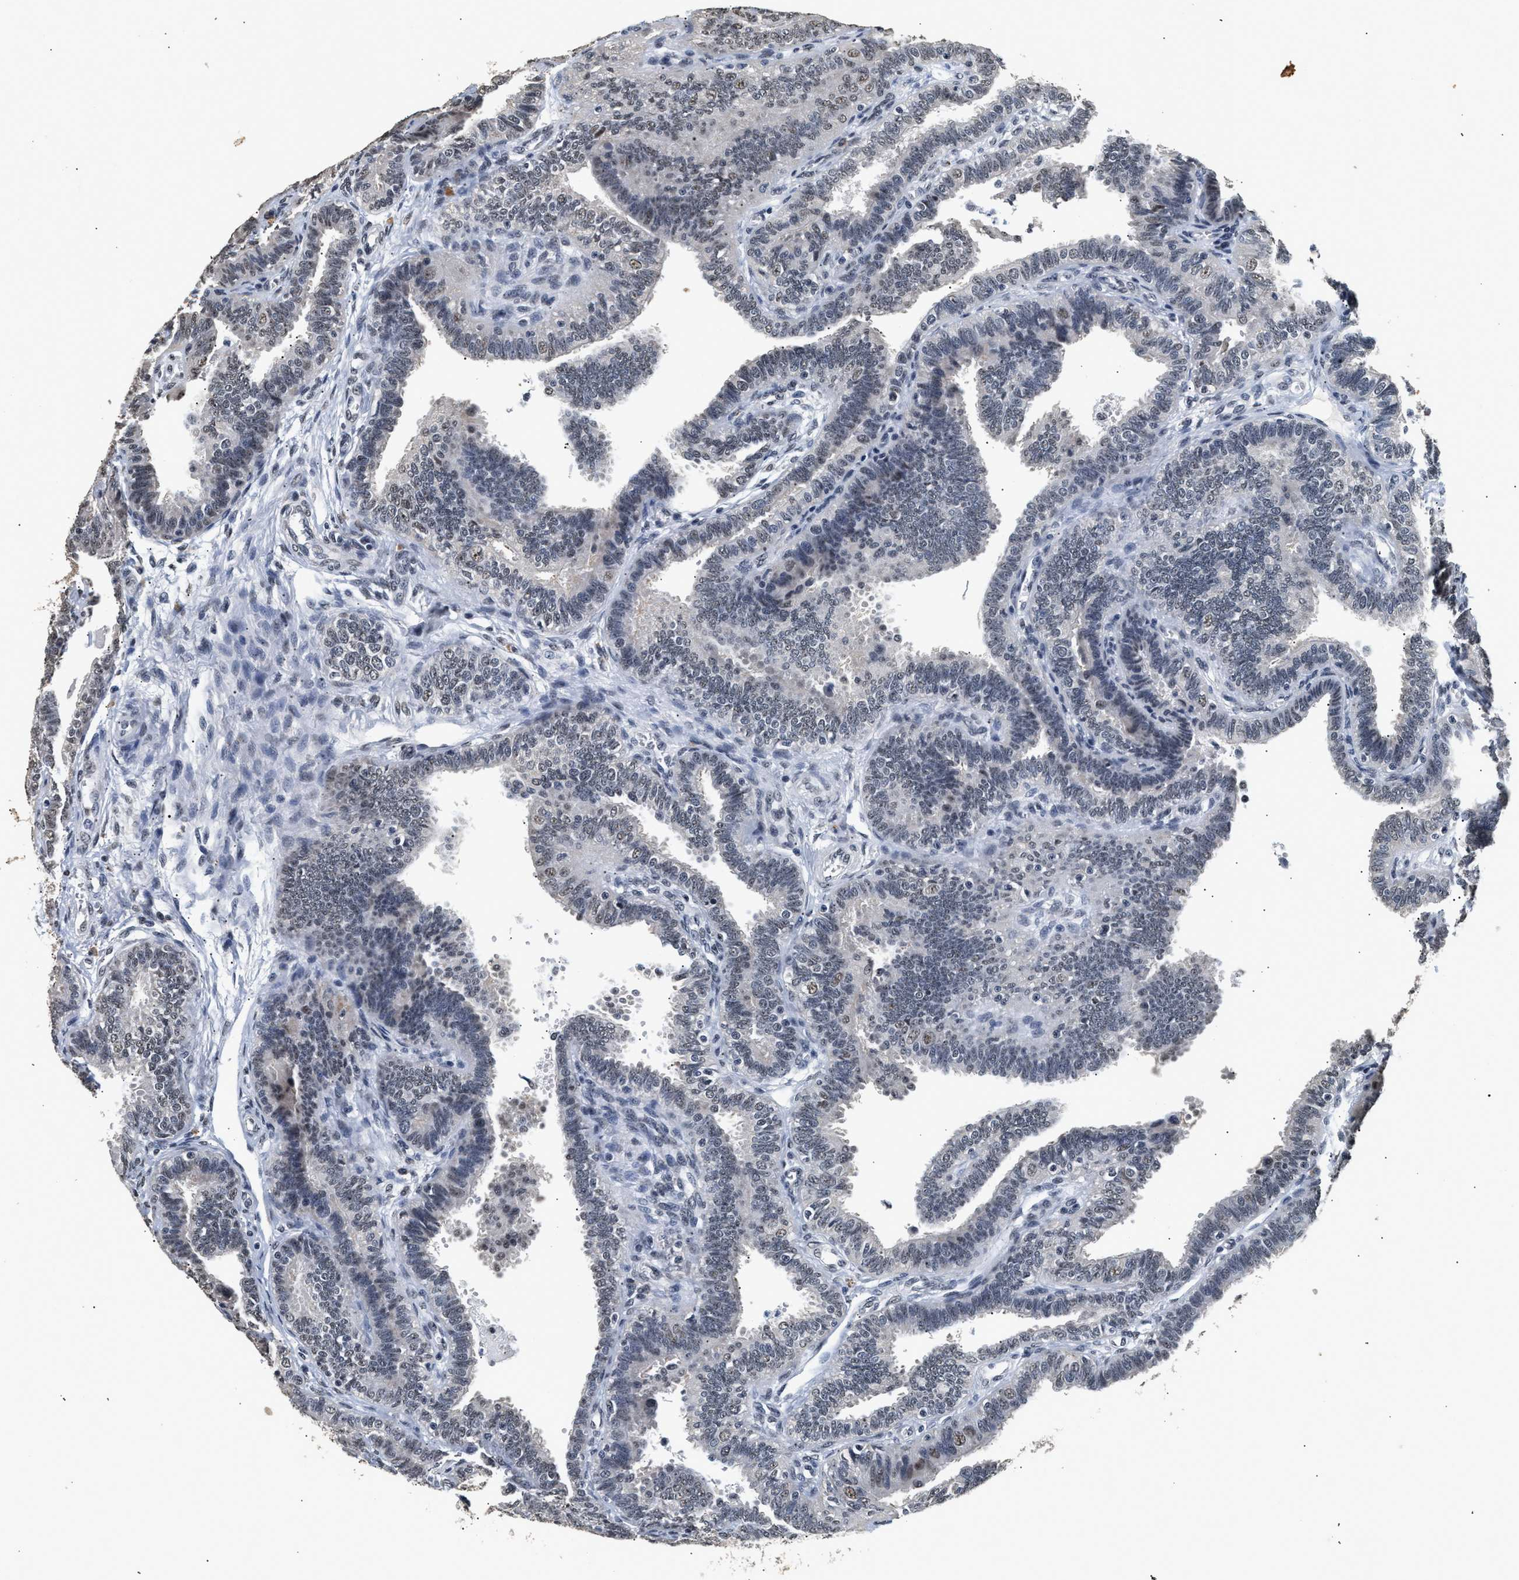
{"staining": {"intensity": "weak", "quantity": "<25%", "location": "nuclear"}, "tissue": "fallopian tube", "cell_type": "Glandular cells", "image_type": "normal", "snomed": [{"axis": "morphology", "description": "Normal tissue, NOS"}, {"axis": "topography", "description": "Fallopian tube"}, {"axis": "topography", "description": "Placenta"}], "caption": "This is an IHC histopathology image of benign fallopian tube. There is no positivity in glandular cells.", "gene": "THOC1", "patient": {"sex": "female", "age": 34}}